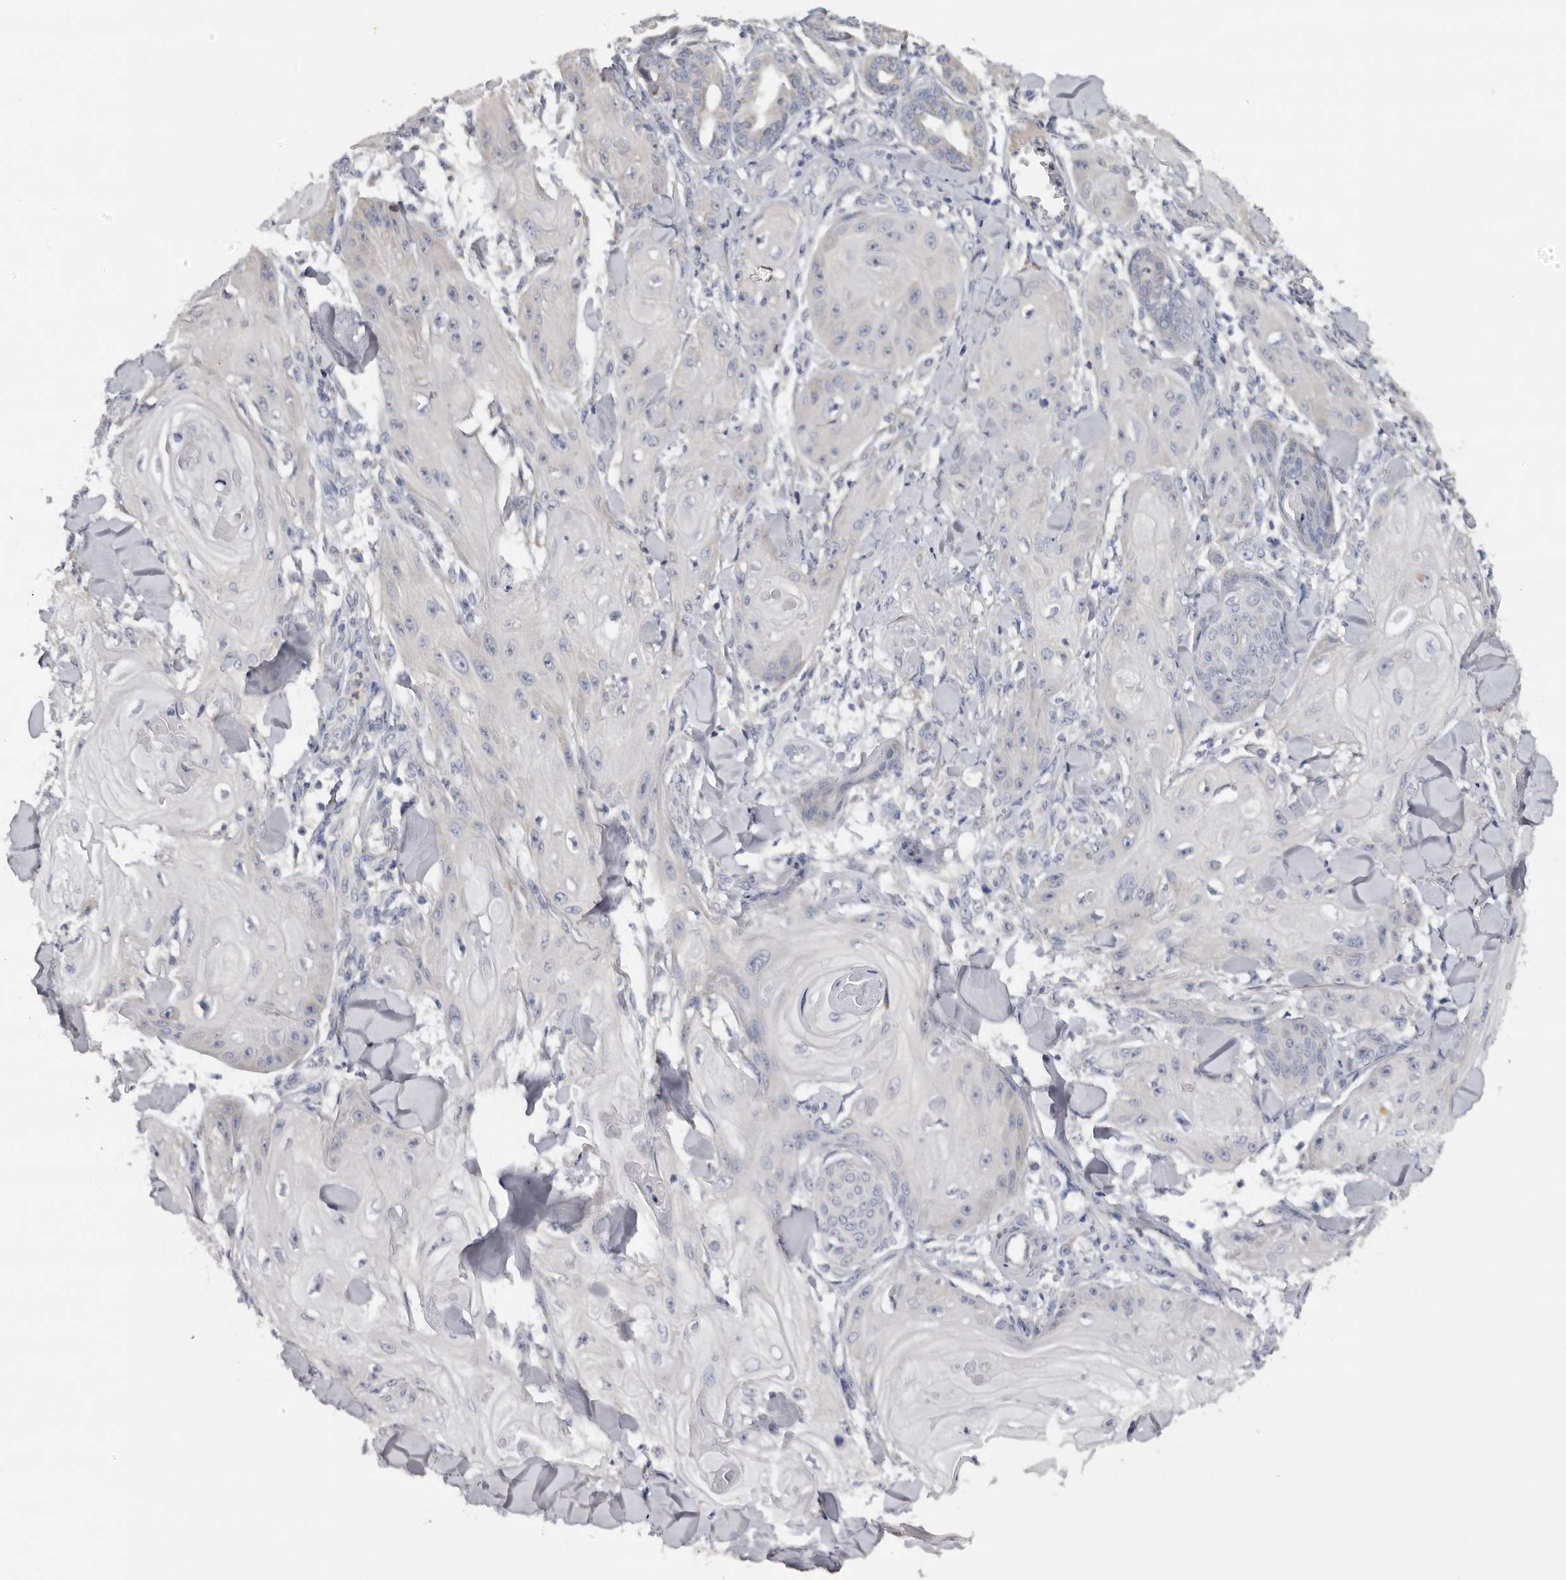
{"staining": {"intensity": "negative", "quantity": "none", "location": "none"}, "tissue": "skin cancer", "cell_type": "Tumor cells", "image_type": "cancer", "snomed": [{"axis": "morphology", "description": "Squamous cell carcinoma, NOS"}, {"axis": "topography", "description": "Skin"}], "caption": "DAB immunohistochemical staining of skin squamous cell carcinoma shows no significant staining in tumor cells. The staining is performed using DAB brown chromogen with nuclei counter-stained in using hematoxylin.", "gene": "KIF2B", "patient": {"sex": "male", "age": 74}}